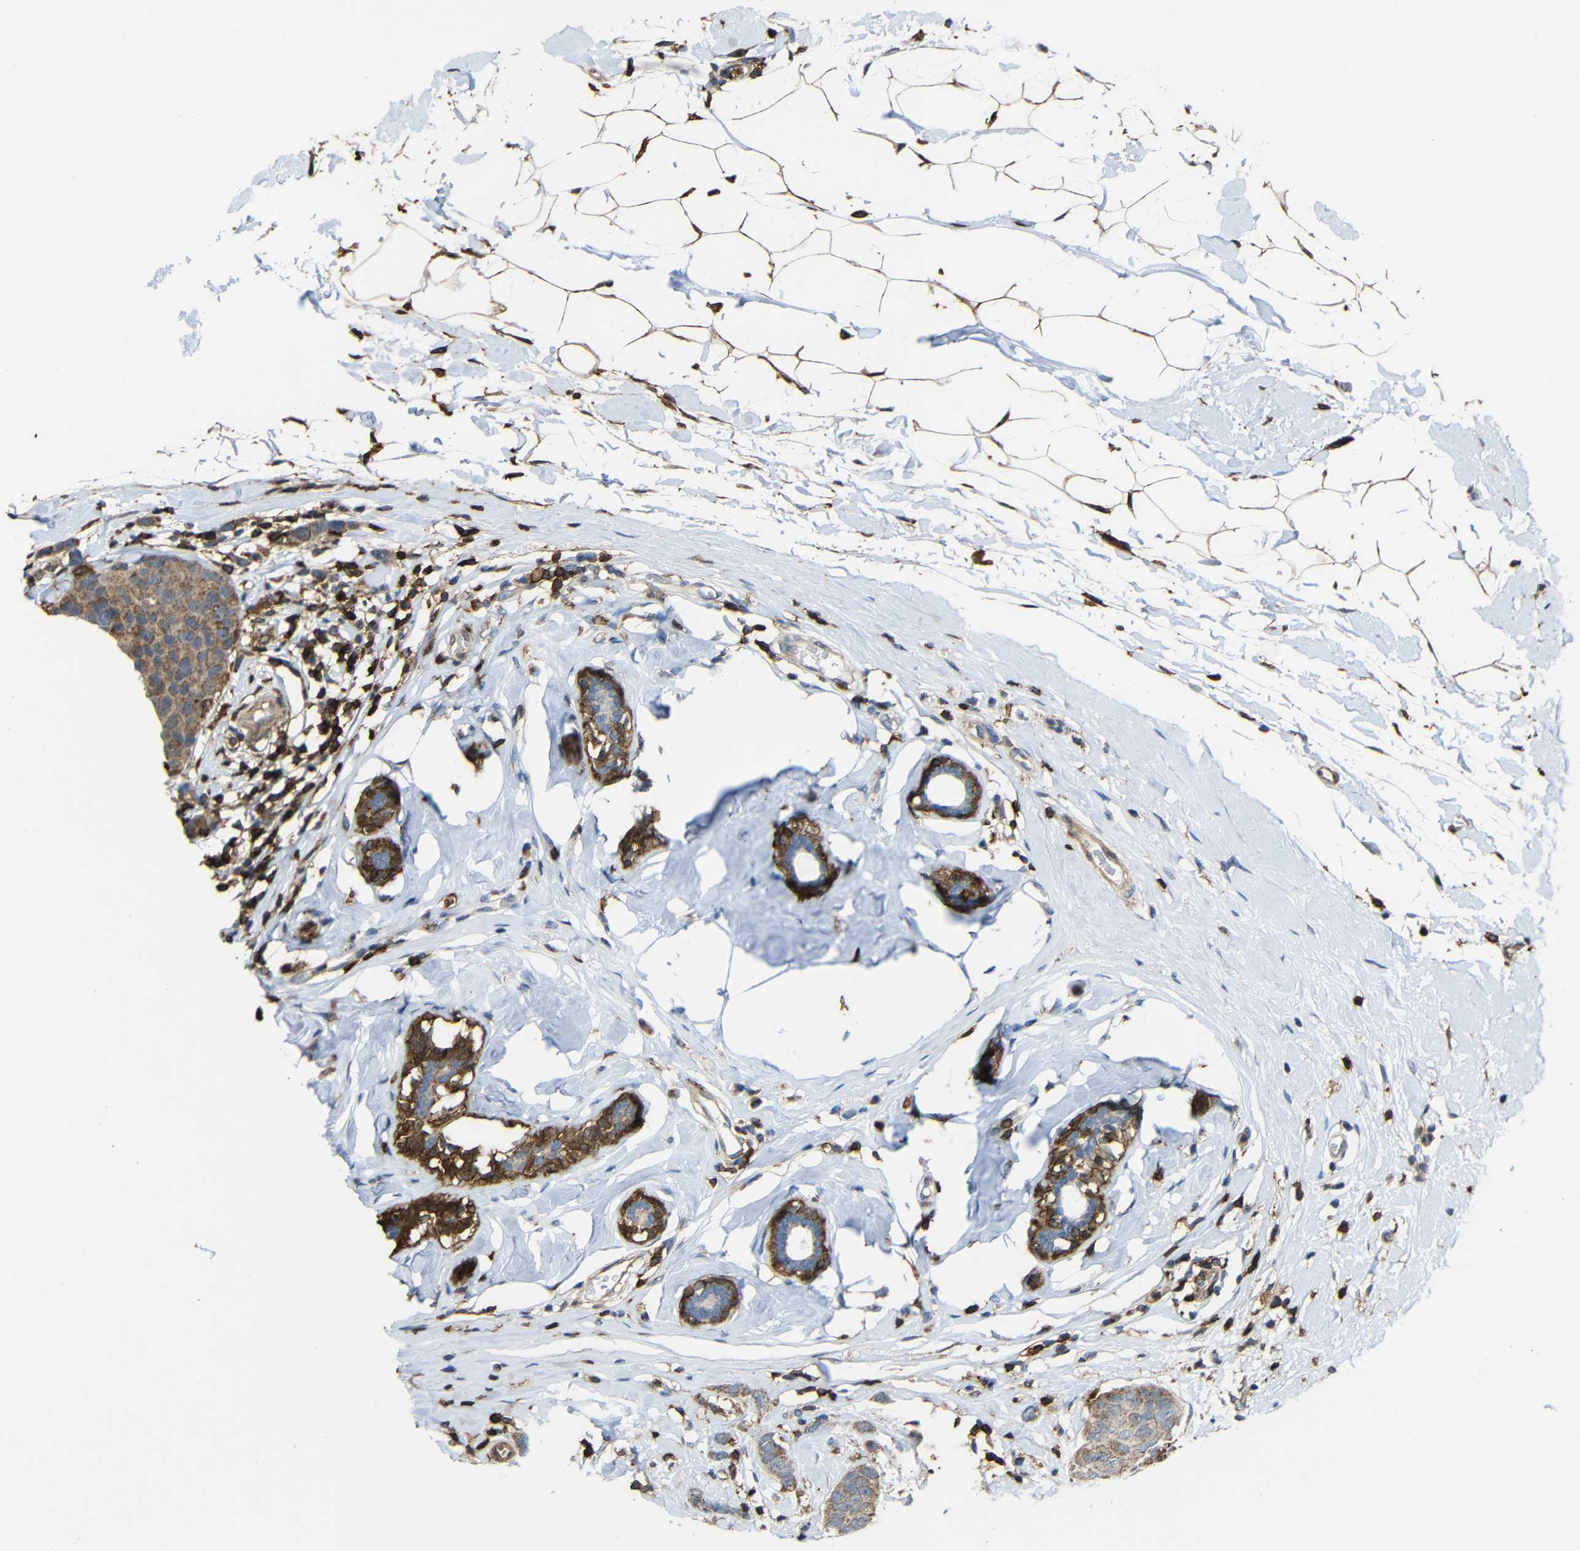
{"staining": {"intensity": "moderate", "quantity": ">75%", "location": "cytoplasmic/membranous"}, "tissue": "breast cancer", "cell_type": "Tumor cells", "image_type": "cancer", "snomed": [{"axis": "morphology", "description": "Normal tissue, NOS"}, {"axis": "morphology", "description": "Duct carcinoma"}, {"axis": "topography", "description": "Breast"}], "caption": "Immunohistochemistry (IHC) image of invasive ductal carcinoma (breast) stained for a protein (brown), which demonstrates medium levels of moderate cytoplasmic/membranous expression in about >75% of tumor cells.", "gene": "C1GALT1", "patient": {"sex": "female", "age": 50}}